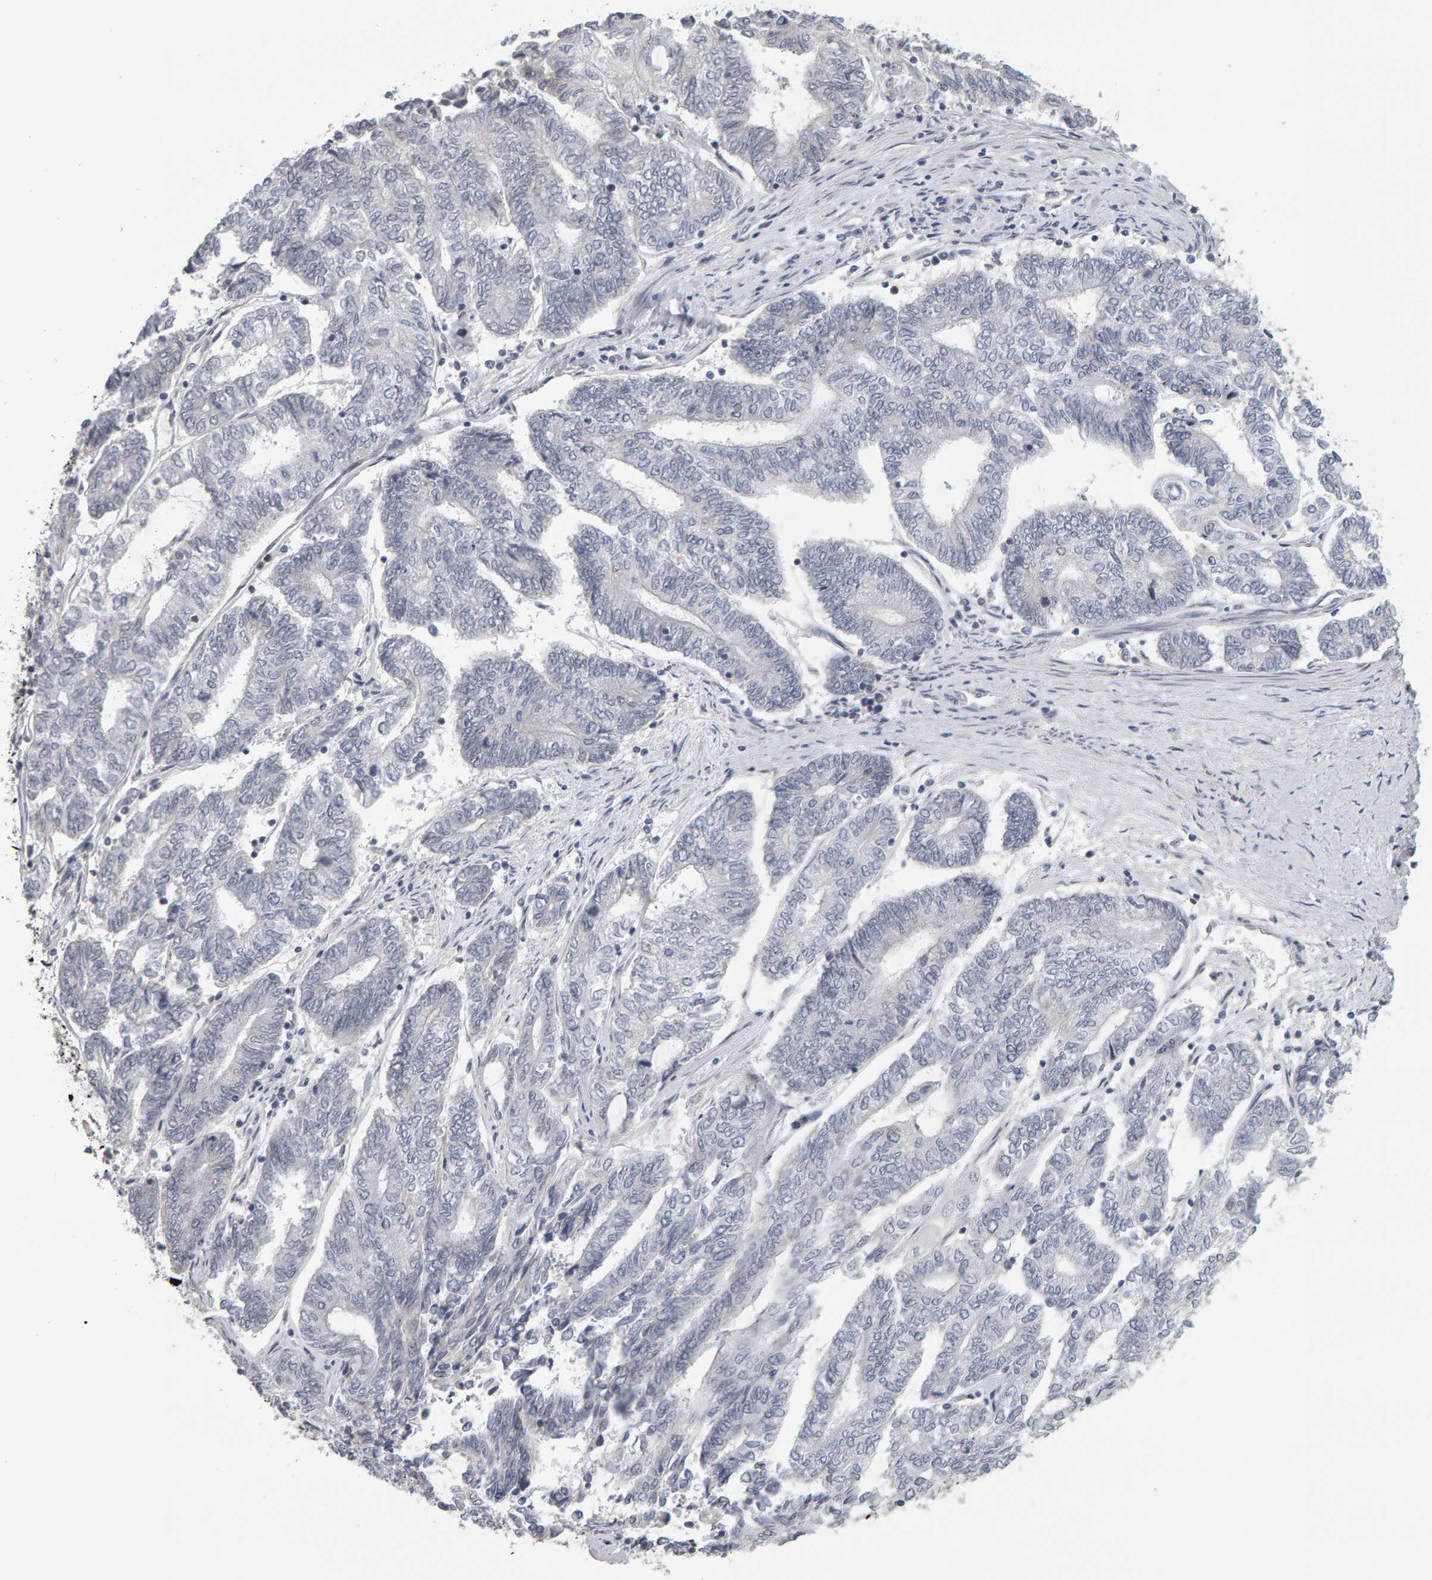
{"staining": {"intensity": "negative", "quantity": "none", "location": "none"}, "tissue": "endometrial cancer", "cell_type": "Tumor cells", "image_type": "cancer", "snomed": [{"axis": "morphology", "description": "Adenocarcinoma, NOS"}, {"axis": "topography", "description": "Uterus"}, {"axis": "topography", "description": "Endometrium"}], "caption": "A high-resolution histopathology image shows immunohistochemistry staining of endometrial cancer, which shows no significant positivity in tumor cells. The staining is performed using DAB brown chromogen with nuclei counter-stained in using hematoxylin.", "gene": "MSRA", "patient": {"sex": "female", "age": 70}}